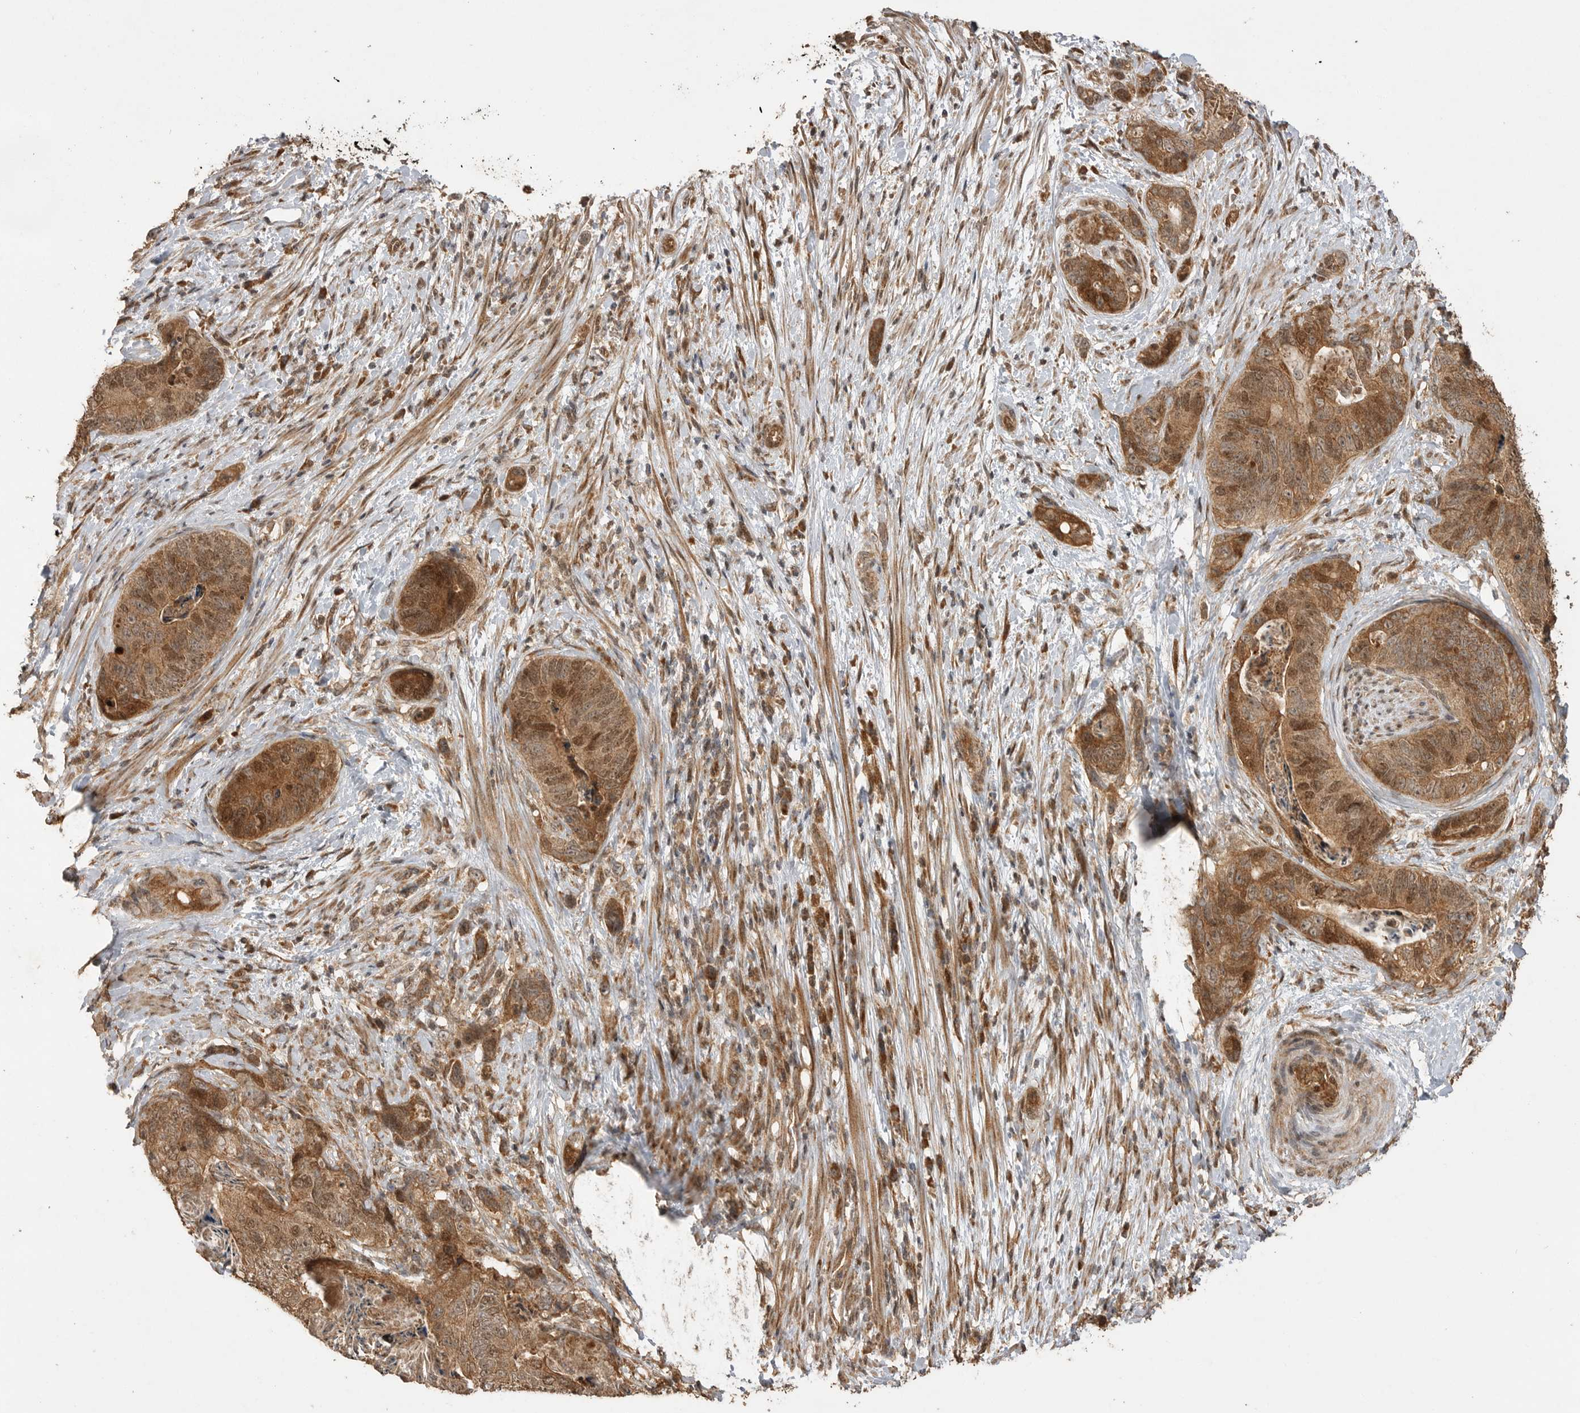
{"staining": {"intensity": "moderate", "quantity": ">75%", "location": "cytoplasmic/membranous,nuclear"}, "tissue": "stomach cancer", "cell_type": "Tumor cells", "image_type": "cancer", "snomed": [{"axis": "morphology", "description": "Normal tissue, NOS"}, {"axis": "morphology", "description": "Adenocarcinoma, NOS"}, {"axis": "topography", "description": "Stomach"}], "caption": "A brown stain highlights moderate cytoplasmic/membranous and nuclear staining of a protein in human stomach adenocarcinoma tumor cells.", "gene": "BOC", "patient": {"sex": "female", "age": 89}}